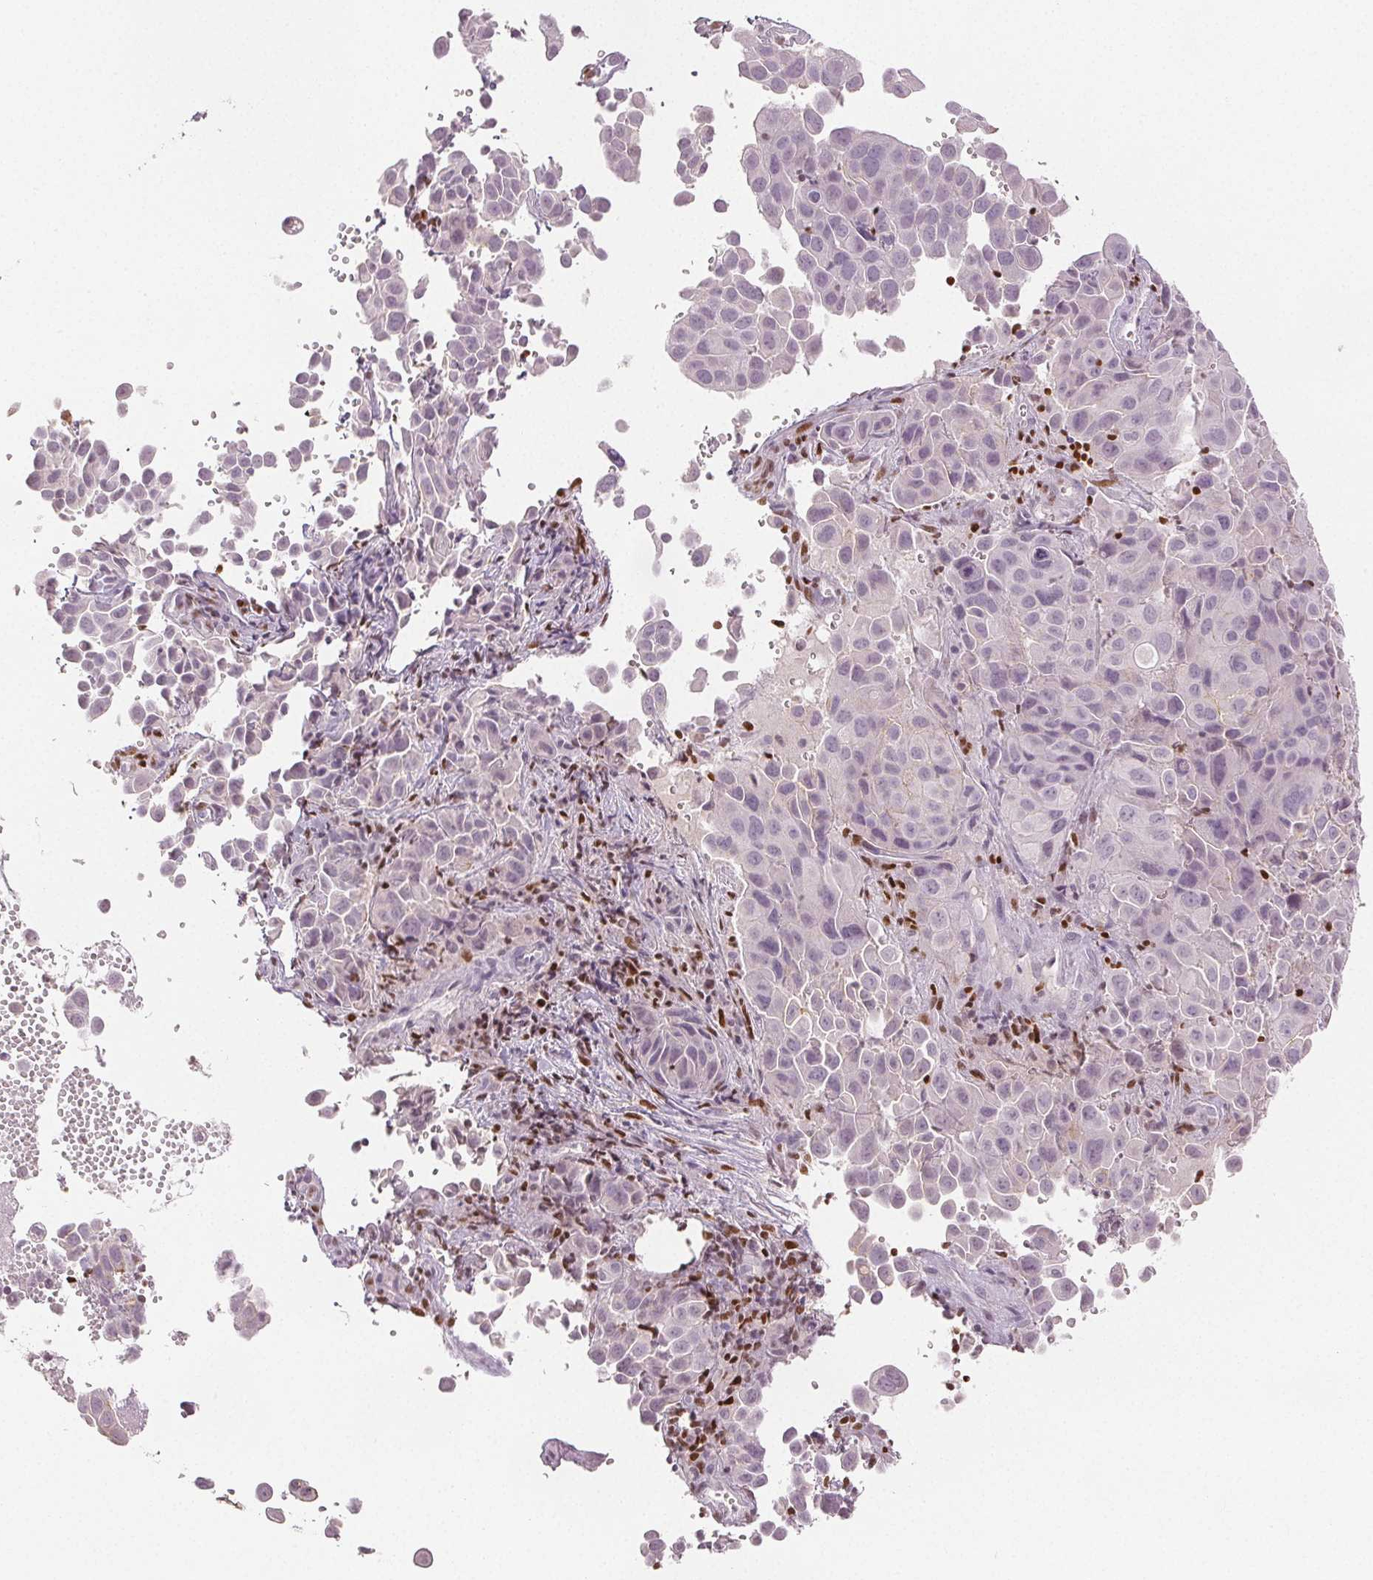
{"staining": {"intensity": "negative", "quantity": "none", "location": "none"}, "tissue": "cervical cancer", "cell_type": "Tumor cells", "image_type": "cancer", "snomed": [{"axis": "morphology", "description": "Squamous cell carcinoma, NOS"}, {"axis": "topography", "description": "Cervix"}], "caption": "Tumor cells are negative for brown protein staining in cervical cancer.", "gene": "RUNX2", "patient": {"sex": "female", "age": 55}}